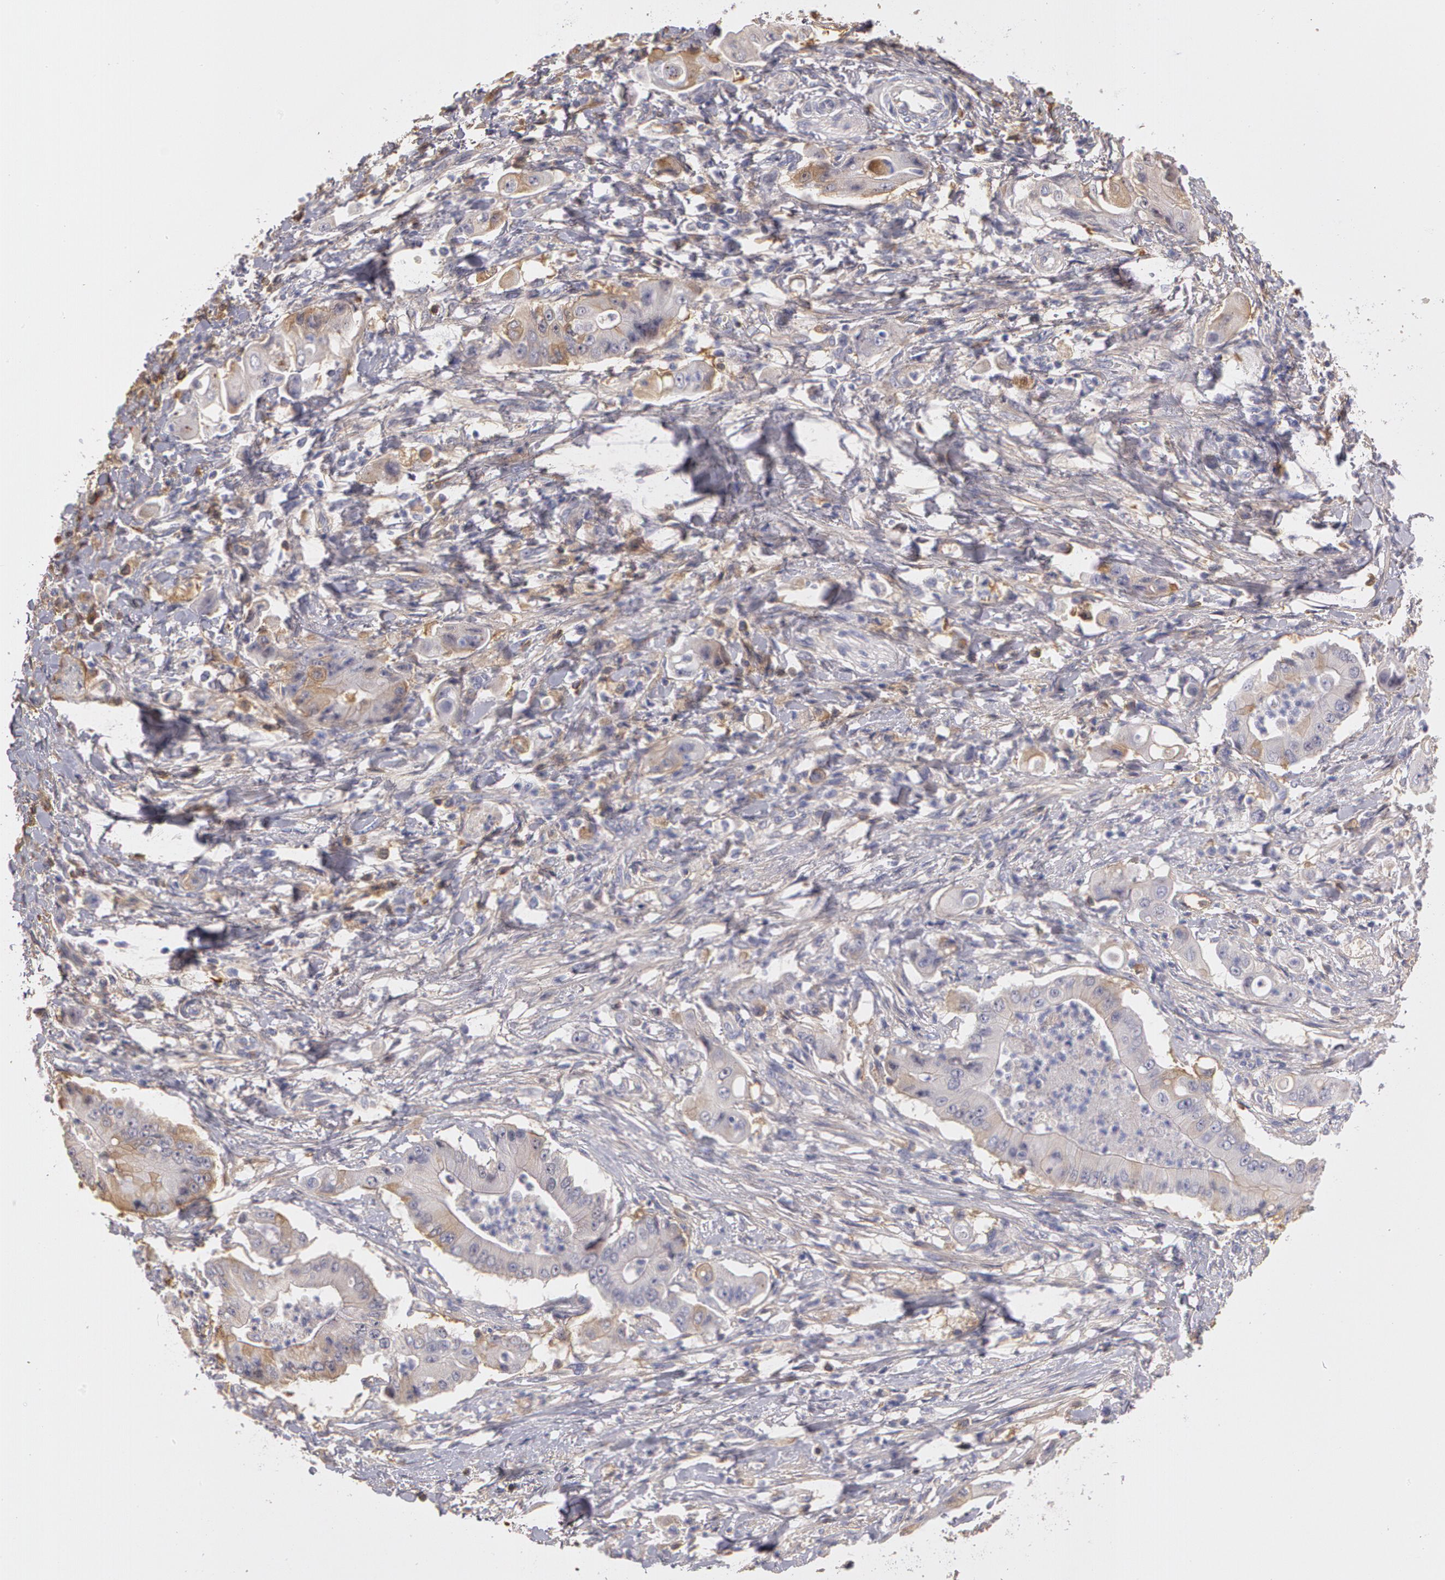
{"staining": {"intensity": "negative", "quantity": "none", "location": "none"}, "tissue": "pancreatic cancer", "cell_type": "Tumor cells", "image_type": "cancer", "snomed": [{"axis": "morphology", "description": "Adenocarcinoma, NOS"}, {"axis": "topography", "description": "Pancreas"}], "caption": "There is no significant expression in tumor cells of pancreatic adenocarcinoma.", "gene": "C1R", "patient": {"sex": "male", "age": 62}}